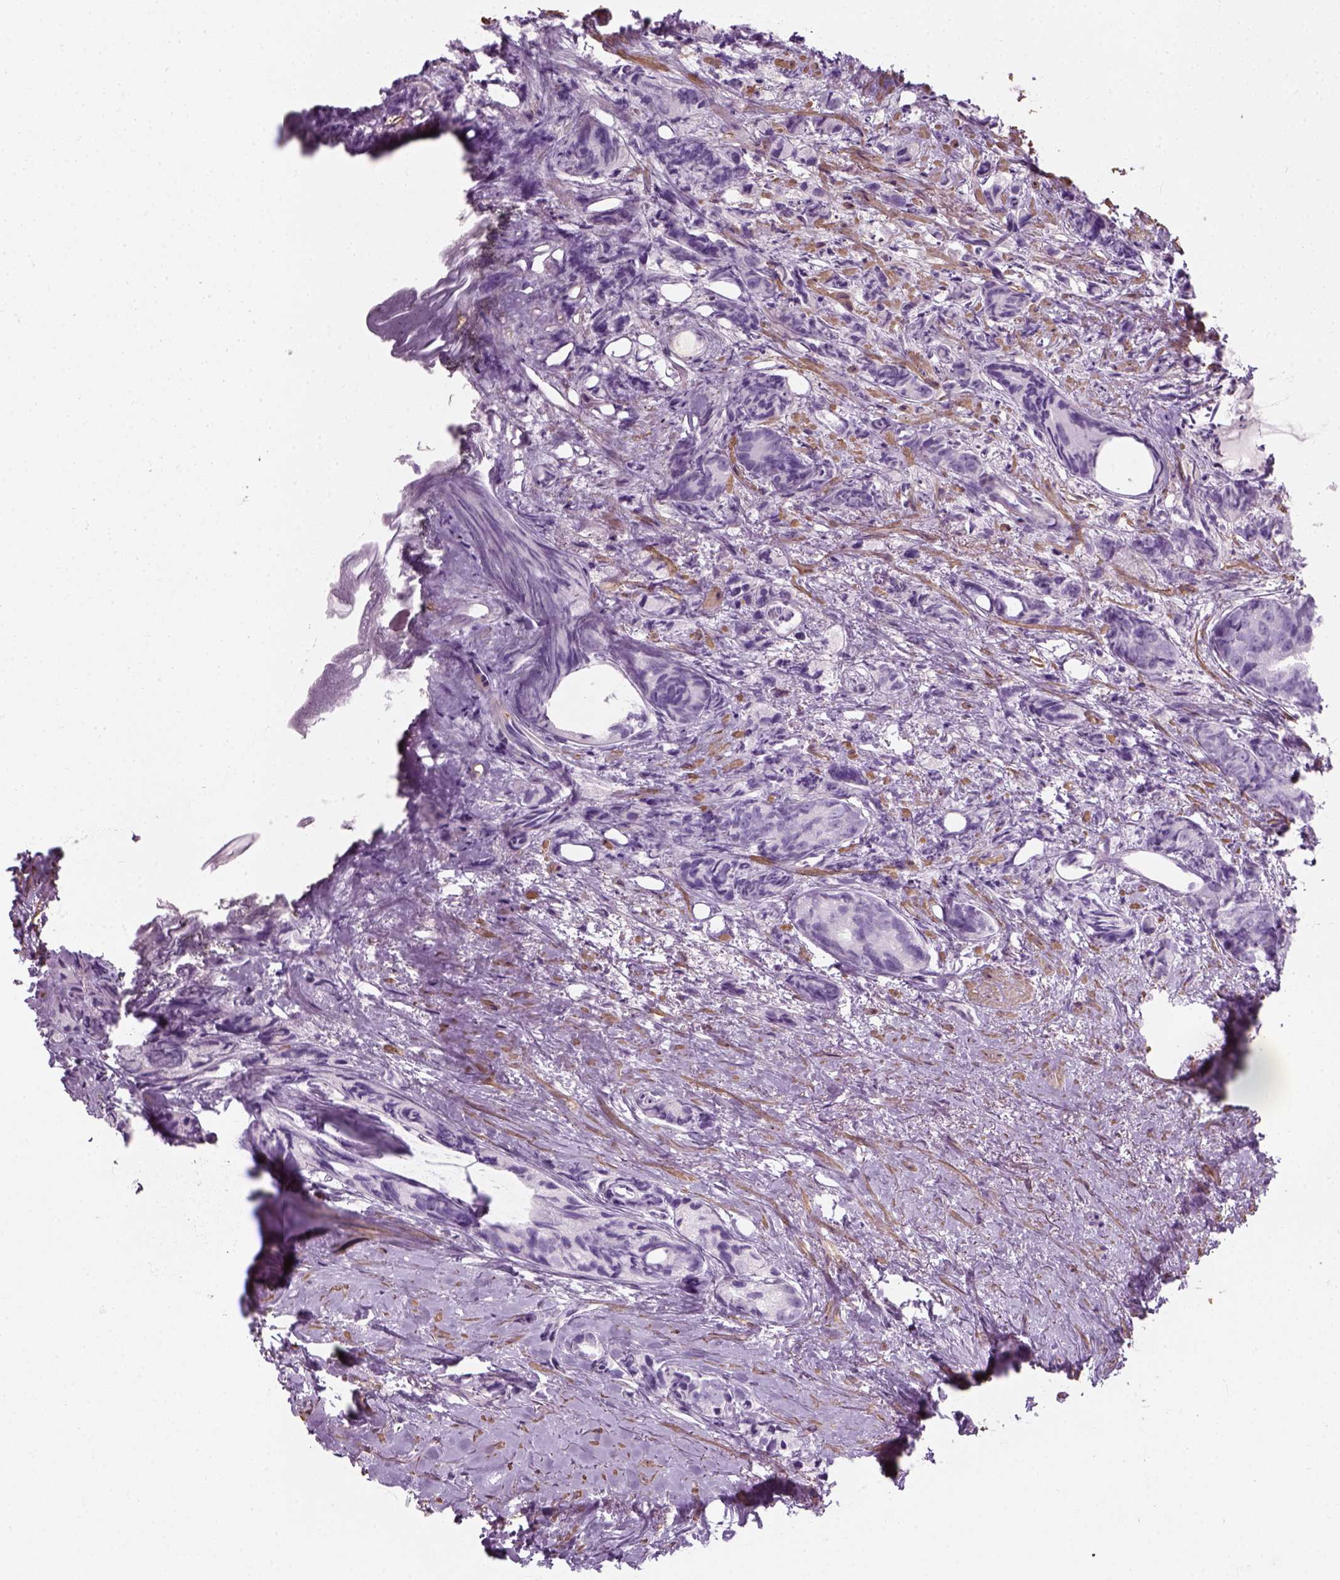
{"staining": {"intensity": "negative", "quantity": "none", "location": "none"}, "tissue": "prostate cancer", "cell_type": "Tumor cells", "image_type": "cancer", "snomed": [{"axis": "morphology", "description": "Adenocarcinoma, High grade"}, {"axis": "topography", "description": "Prostate"}], "caption": "The photomicrograph reveals no staining of tumor cells in prostate cancer.", "gene": "ZNF865", "patient": {"sex": "male", "age": 81}}